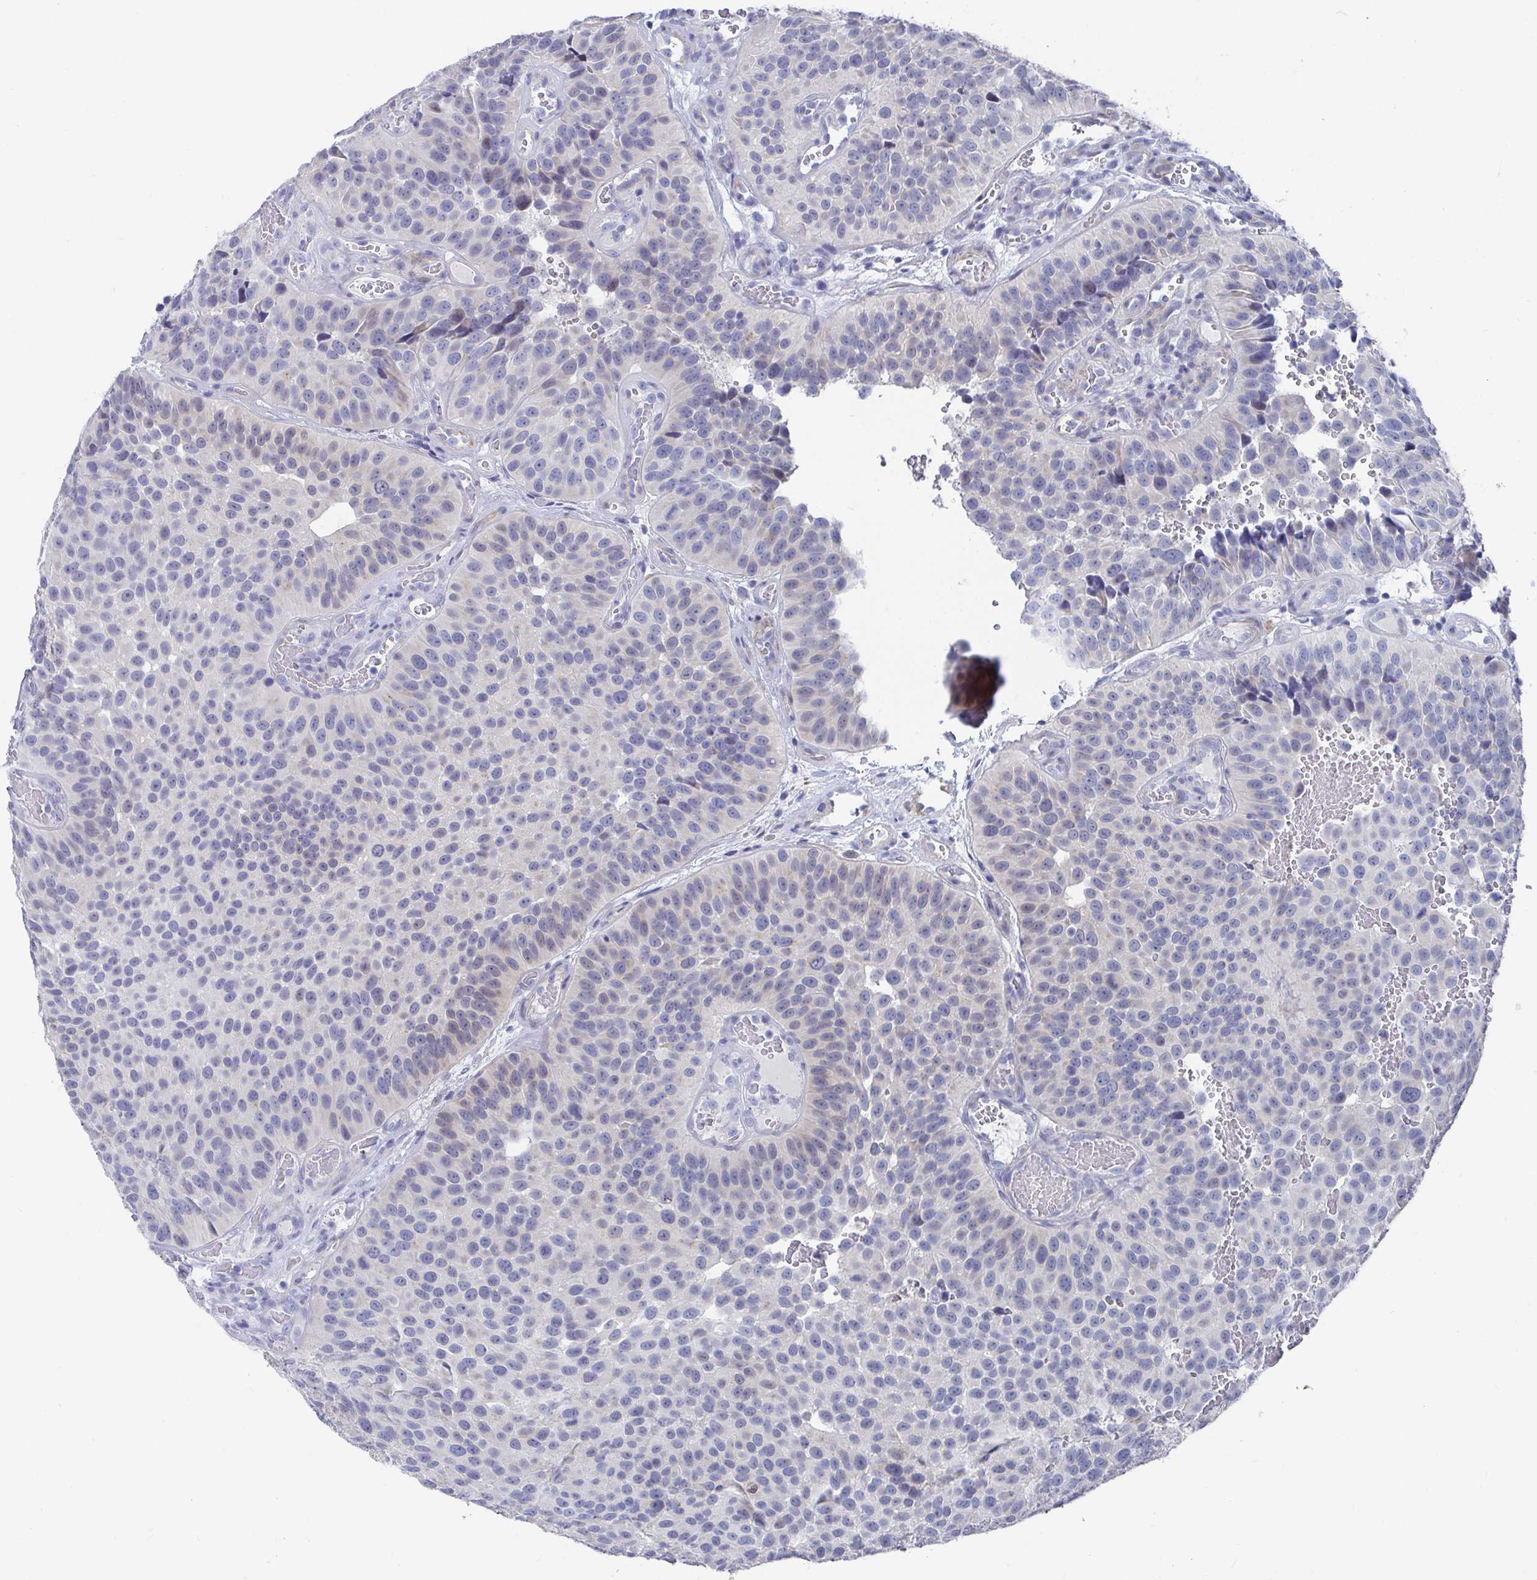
{"staining": {"intensity": "negative", "quantity": "none", "location": "none"}, "tissue": "urothelial cancer", "cell_type": "Tumor cells", "image_type": "cancer", "snomed": [{"axis": "morphology", "description": "Urothelial carcinoma, Low grade"}, {"axis": "topography", "description": "Urinary bladder"}], "caption": "High power microscopy histopathology image of an immunohistochemistry micrograph of urothelial cancer, revealing no significant positivity in tumor cells.", "gene": "ZFP82", "patient": {"sex": "male", "age": 76}}